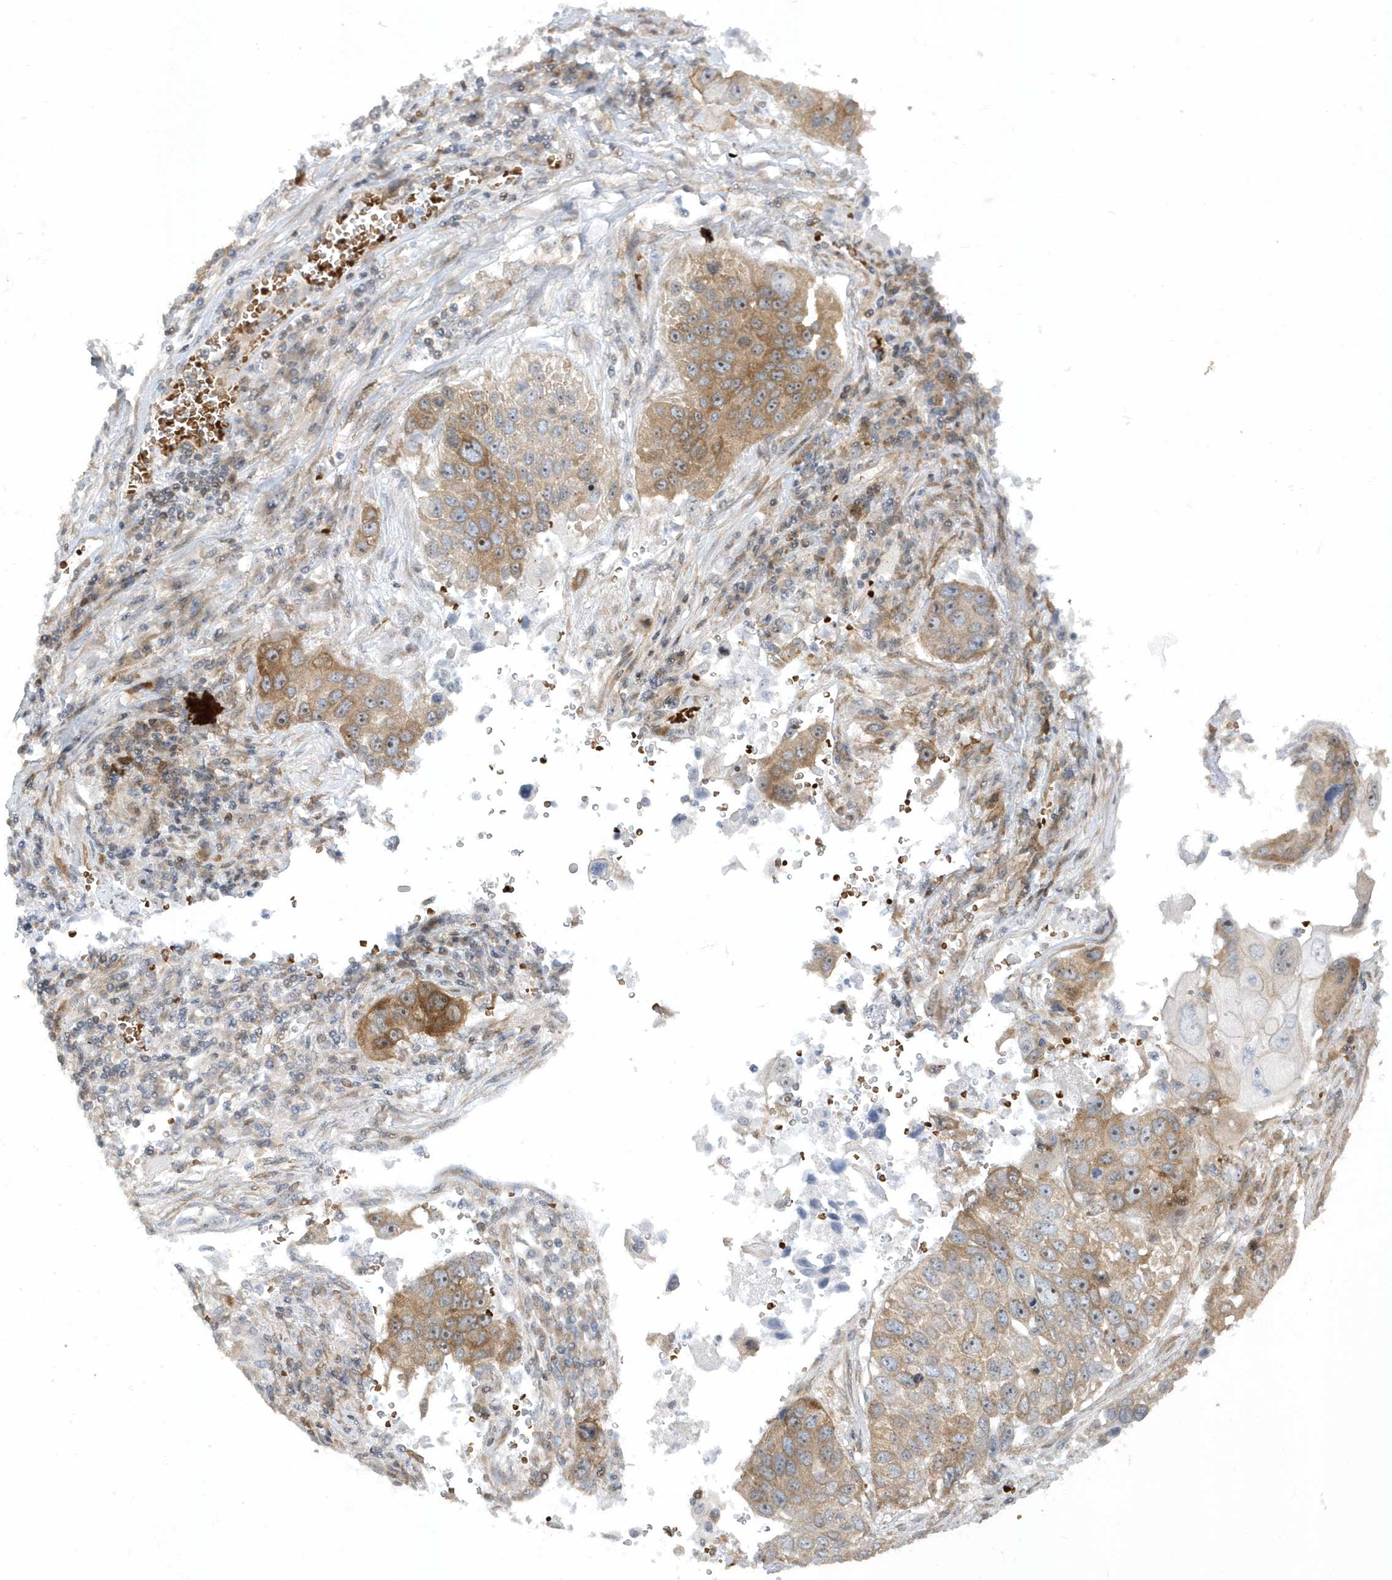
{"staining": {"intensity": "moderate", "quantity": ">75%", "location": "cytoplasmic/membranous,nuclear"}, "tissue": "lung cancer", "cell_type": "Tumor cells", "image_type": "cancer", "snomed": [{"axis": "morphology", "description": "Squamous cell carcinoma, NOS"}, {"axis": "topography", "description": "Lung"}], "caption": "The micrograph reveals immunohistochemical staining of lung cancer (squamous cell carcinoma). There is moderate cytoplasmic/membranous and nuclear expression is seen in about >75% of tumor cells.", "gene": "MAP7D3", "patient": {"sex": "male", "age": 61}}